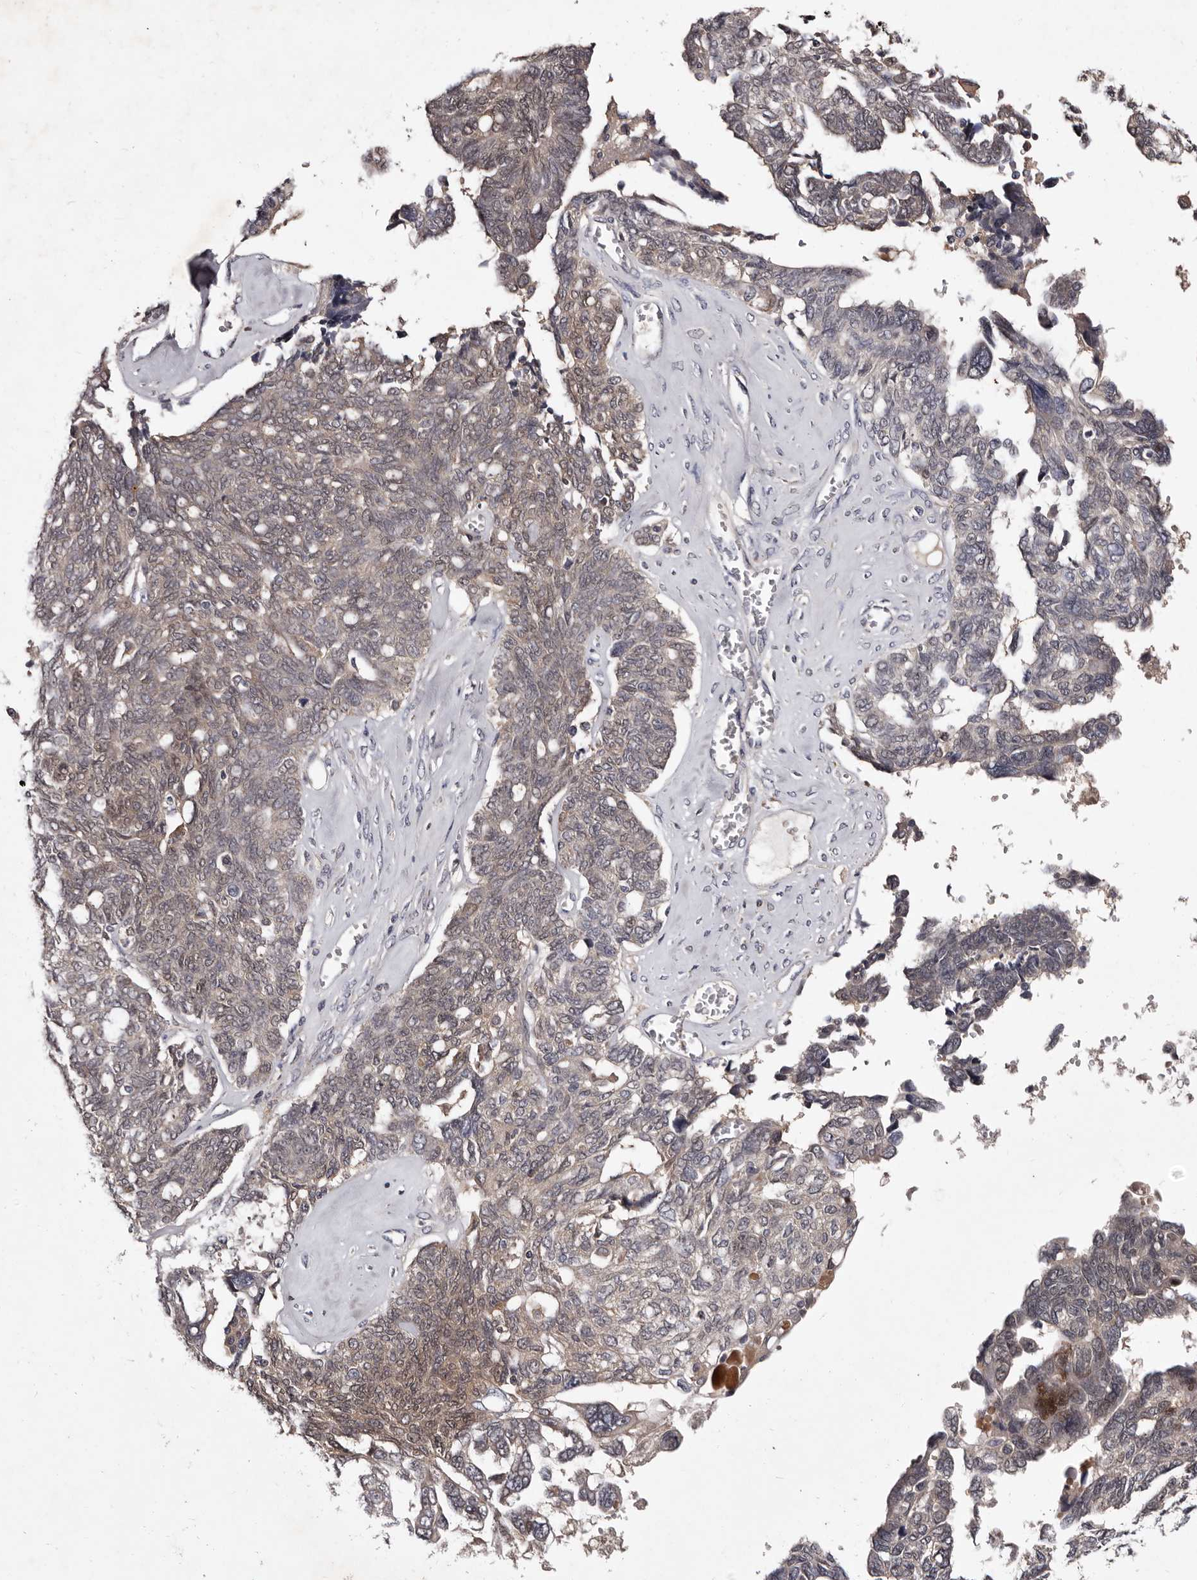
{"staining": {"intensity": "weak", "quantity": "<25%", "location": "cytoplasmic/membranous"}, "tissue": "ovarian cancer", "cell_type": "Tumor cells", "image_type": "cancer", "snomed": [{"axis": "morphology", "description": "Cystadenocarcinoma, serous, NOS"}, {"axis": "topography", "description": "Ovary"}], "caption": "This is an immunohistochemistry histopathology image of ovarian cancer (serous cystadenocarcinoma). There is no staining in tumor cells.", "gene": "DNPH1", "patient": {"sex": "female", "age": 79}}